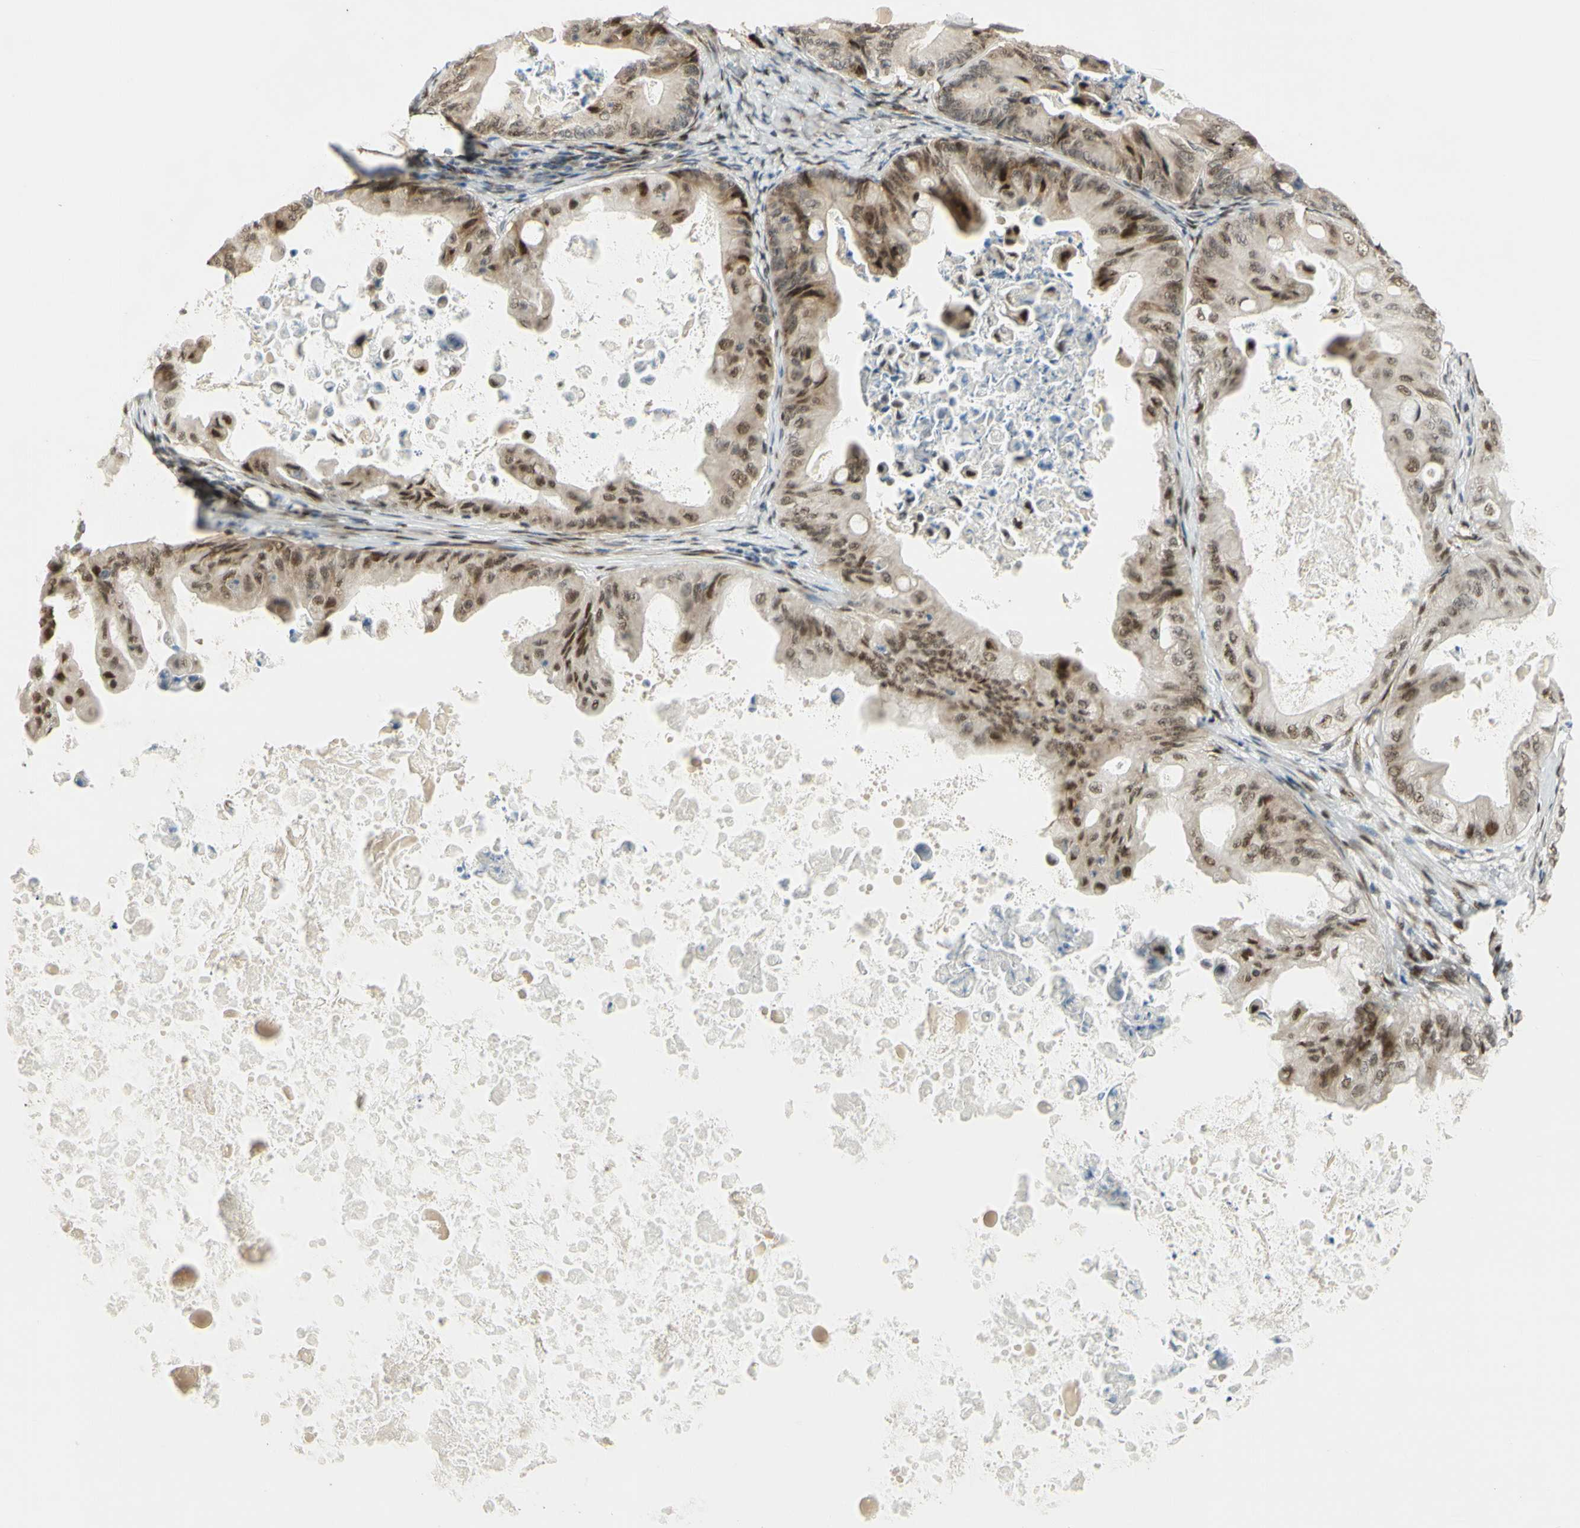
{"staining": {"intensity": "moderate", "quantity": ">75%", "location": "cytoplasmic/membranous,nuclear"}, "tissue": "ovarian cancer", "cell_type": "Tumor cells", "image_type": "cancer", "snomed": [{"axis": "morphology", "description": "Cystadenocarcinoma, mucinous, NOS"}, {"axis": "topography", "description": "Ovary"}], "caption": "The photomicrograph exhibits a brown stain indicating the presence of a protein in the cytoplasmic/membranous and nuclear of tumor cells in mucinous cystadenocarcinoma (ovarian).", "gene": "DDX1", "patient": {"sex": "female", "age": 37}}